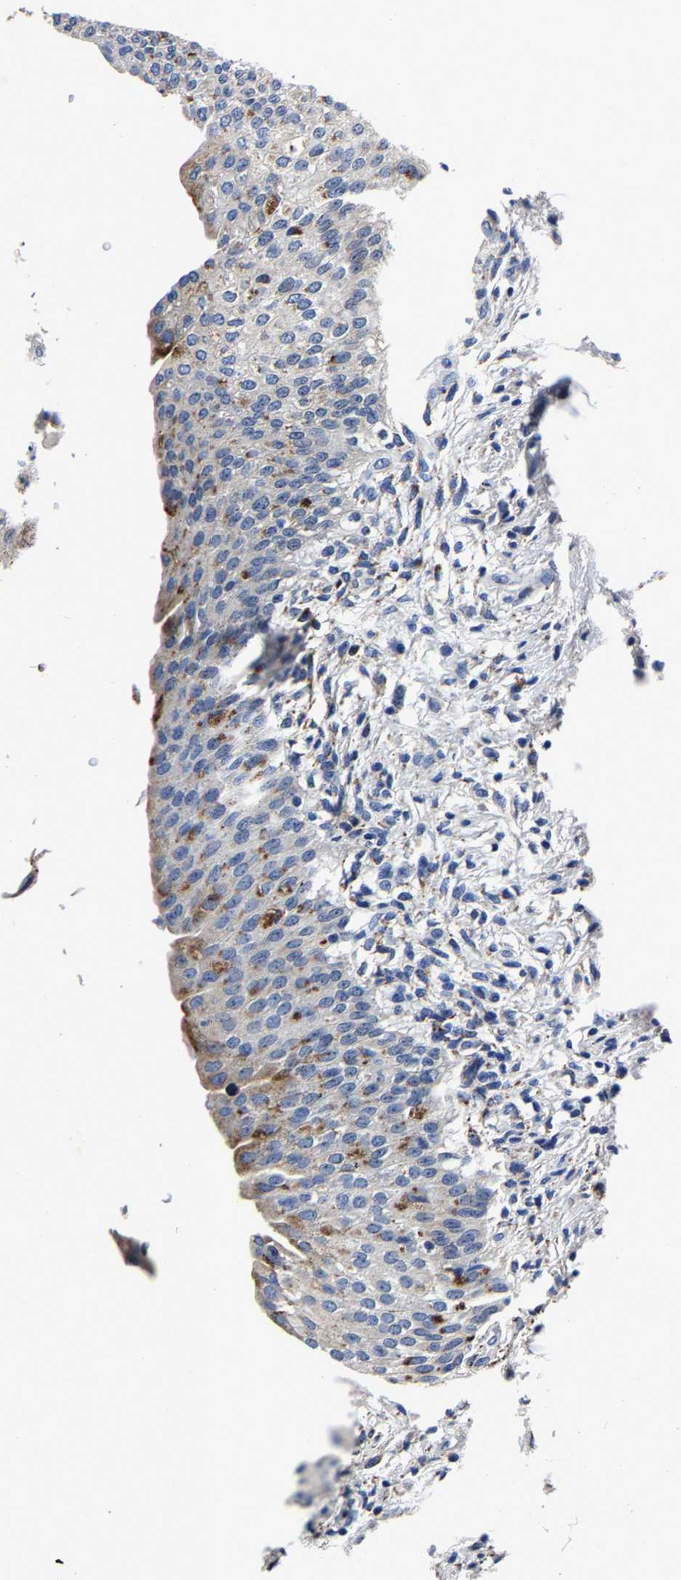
{"staining": {"intensity": "moderate", "quantity": "25%-75%", "location": "cytoplasmic/membranous"}, "tissue": "urinary bladder", "cell_type": "Urothelial cells", "image_type": "normal", "snomed": [{"axis": "morphology", "description": "Normal tissue, NOS"}, {"axis": "topography", "description": "Urinary bladder"}], "caption": "Benign urinary bladder reveals moderate cytoplasmic/membranous expression in approximately 25%-75% of urothelial cells.", "gene": "PSPH", "patient": {"sex": "female", "age": 60}}